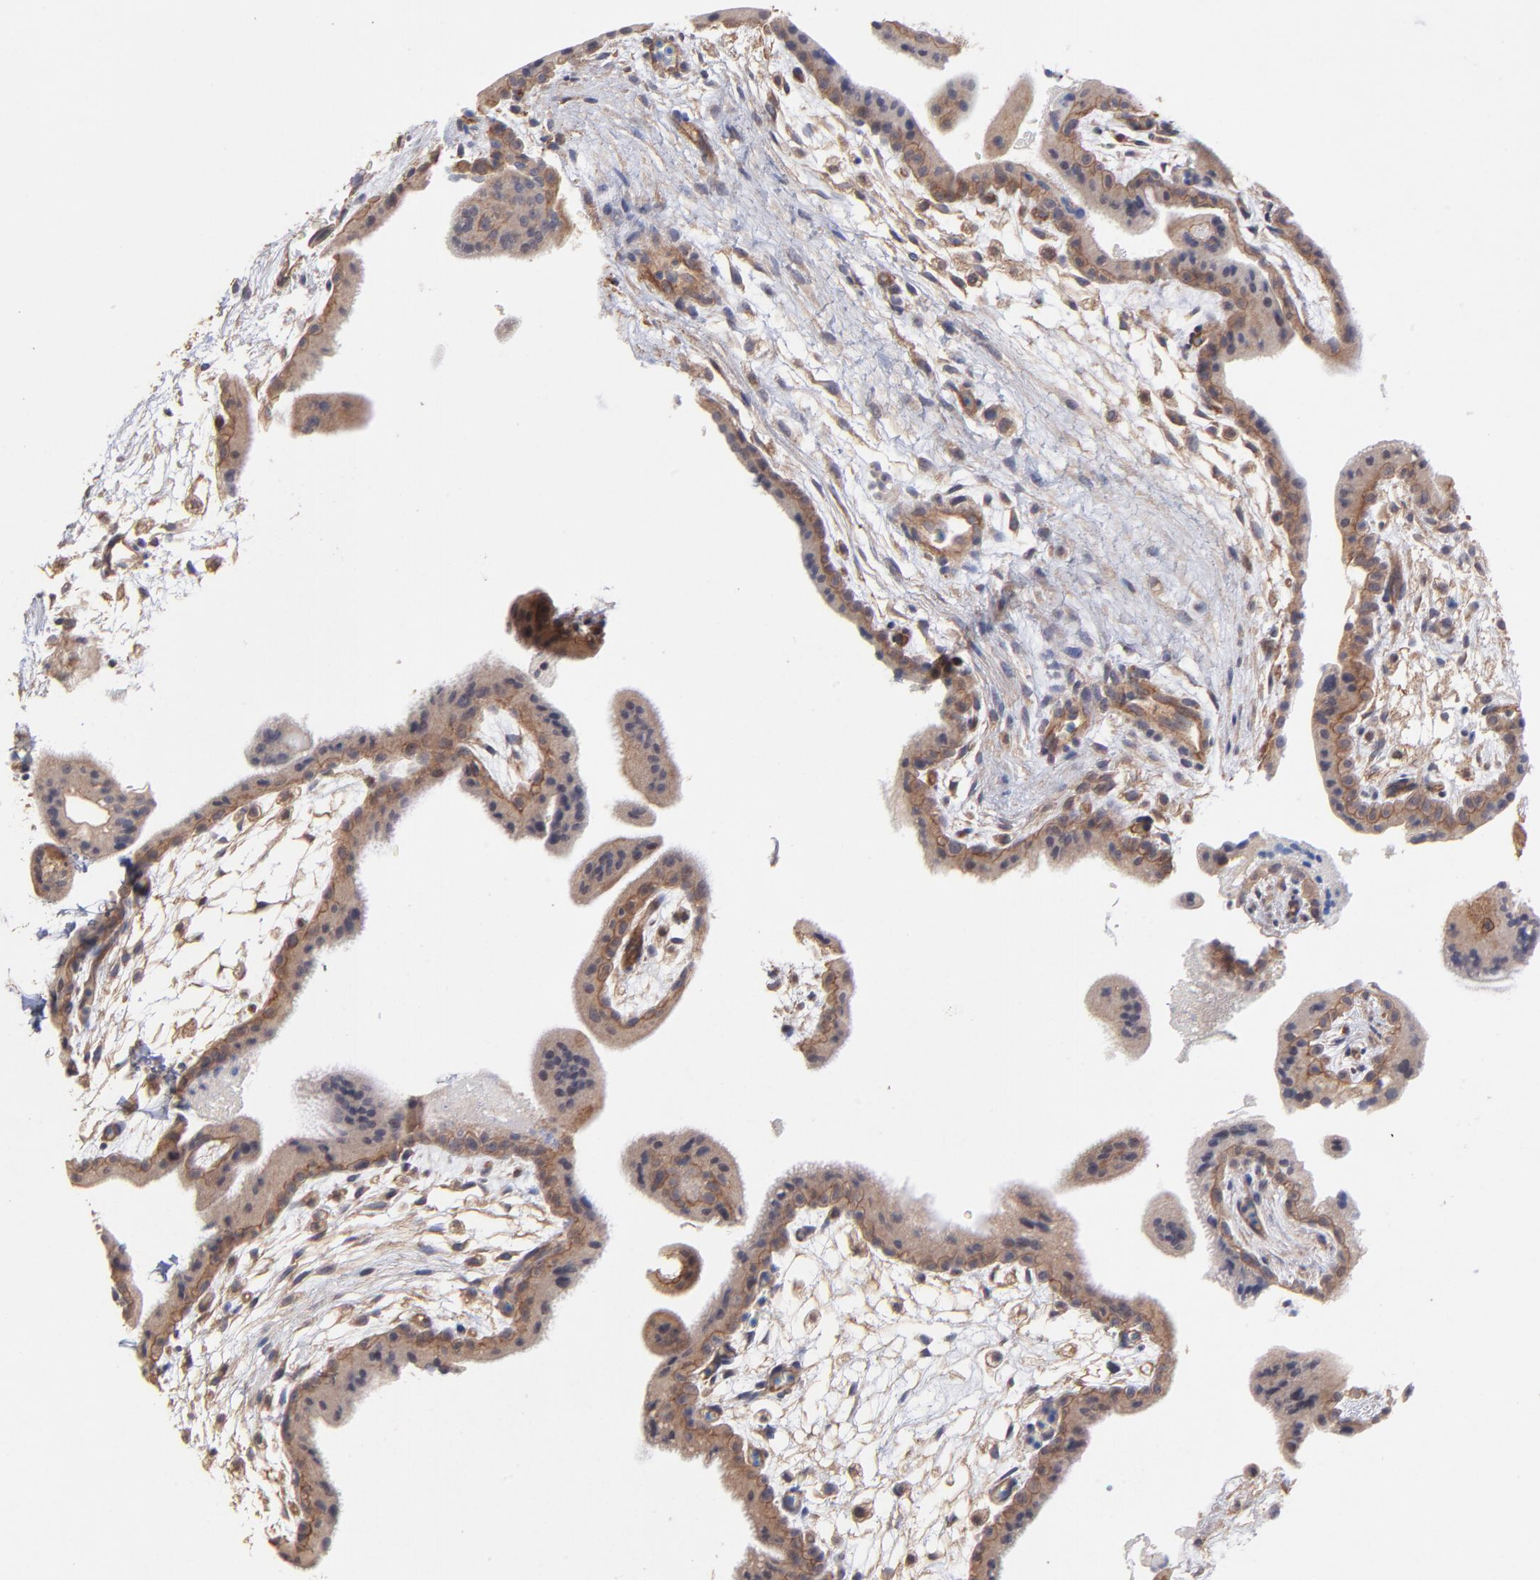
{"staining": {"intensity": "moderate", "quantity": ">75%", "location": "cytoplasmic/membranous"}, "tissue": "placenta", "cell_type": "Decidual cells", "image_type": "normal", "snomed": [{"axis": "morphology", "description": "Normal tissue, NOS"}, {"axis": "topography", "description": "Placenta"}], "caption": "Immunohistochemistry (DAB) staining of unremarkable placenta demonstrates moderate cytoplasmic/membranous protein expression in about >75% of decidual cells. The staining was performed using DAB, with brown indicating positive protein expression. Nuclei are stained blue with hematoxylin.", "gene": "STAP2", "patient": {"sex": "female", "age": 35}}